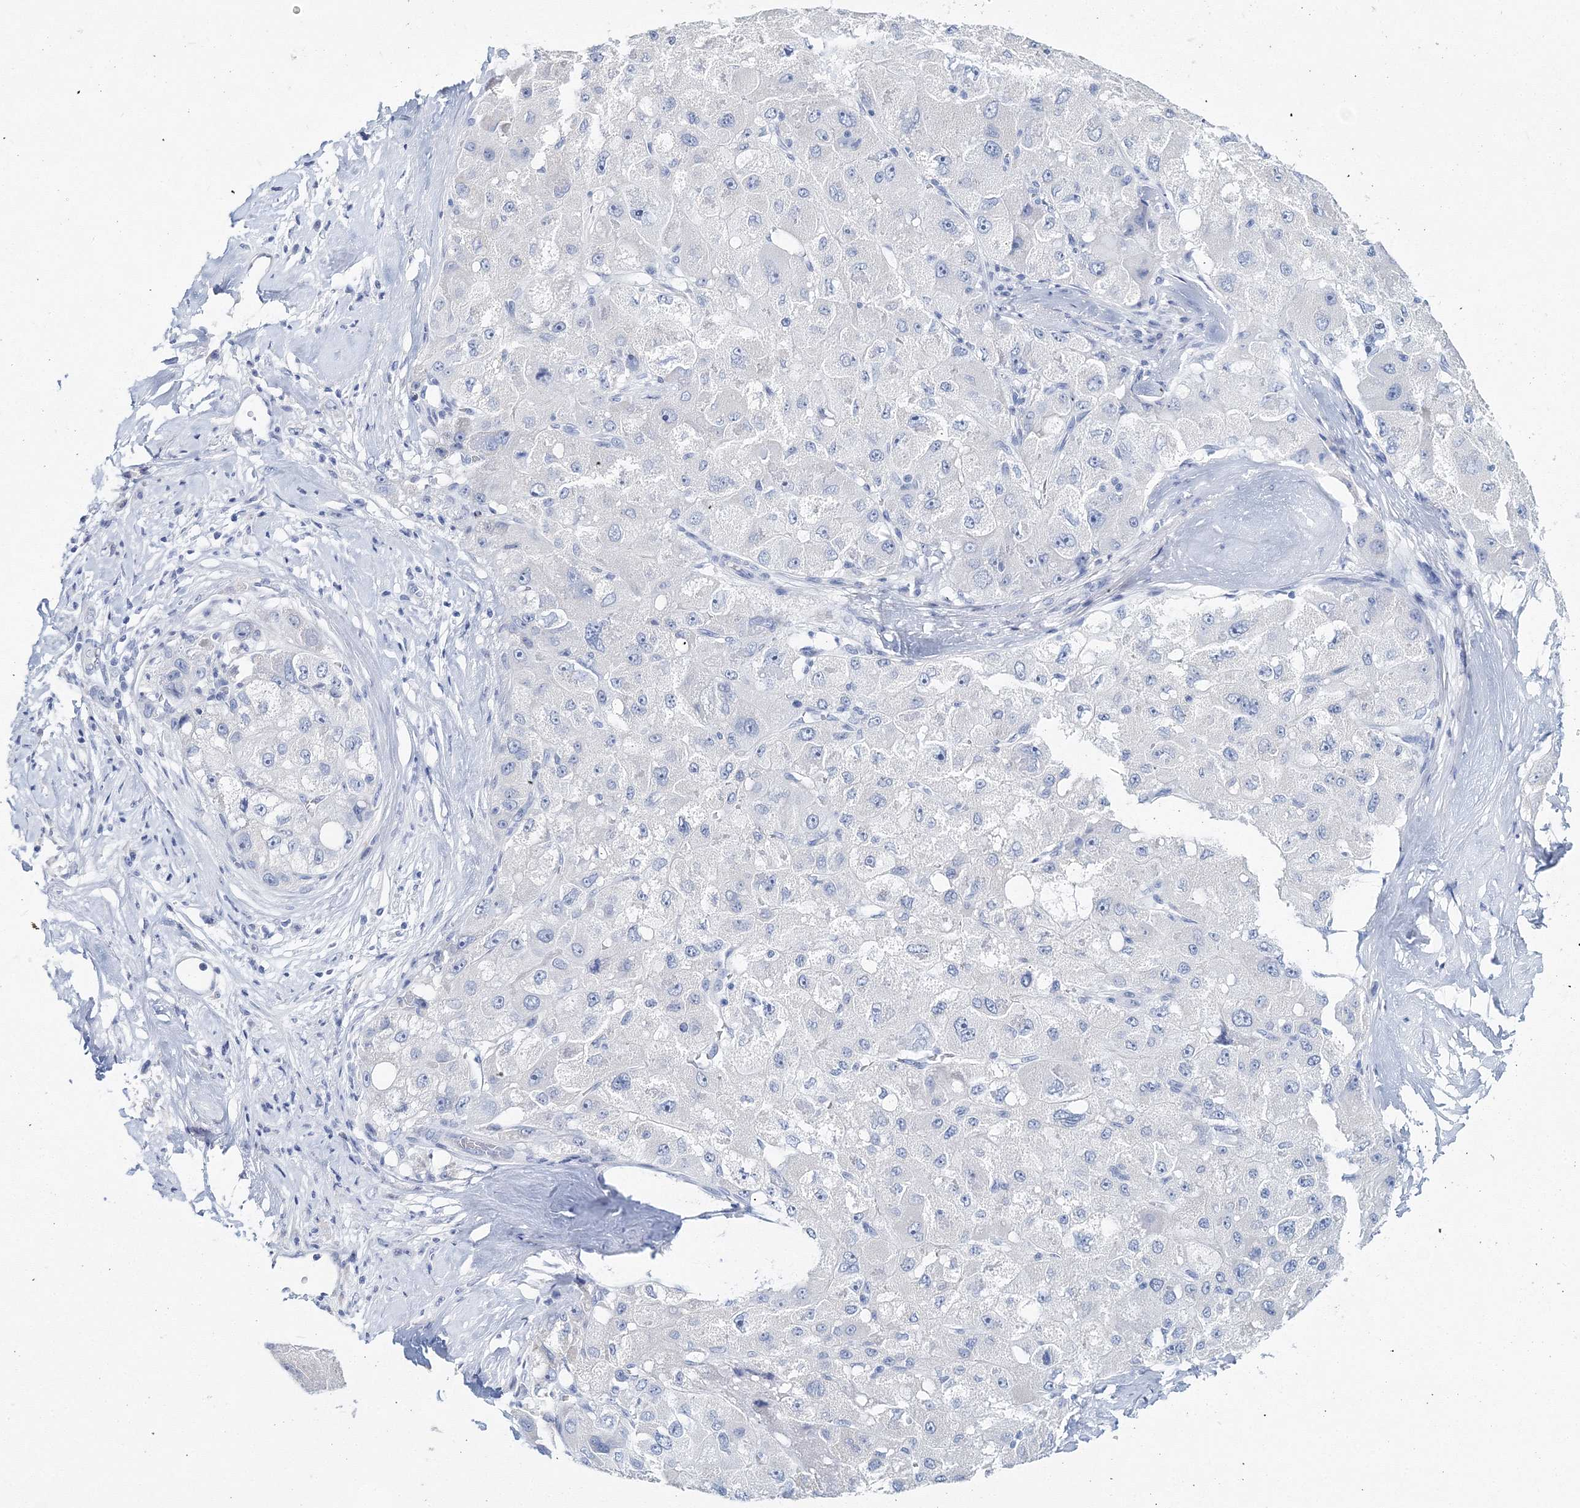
{"staining": {"intensity": "negative", "quantity": "none", "location": "none"}, "tissue": "liver cancer", "cell_type": "Tumor cells", "image_type": "cancer", "snomed": [{"axis": "morphology", "description": "Carcinoma, Hepatocellular, NOS"}, {"axis": "topography", "description": "Liver"}], "caption": "This is an IHC histopathology image of hepatocellular carcinoma (liver). There is no expression in tumor cells.", "gene": "MYOZ2", "patient": {"sex": "male", "age": 80}}